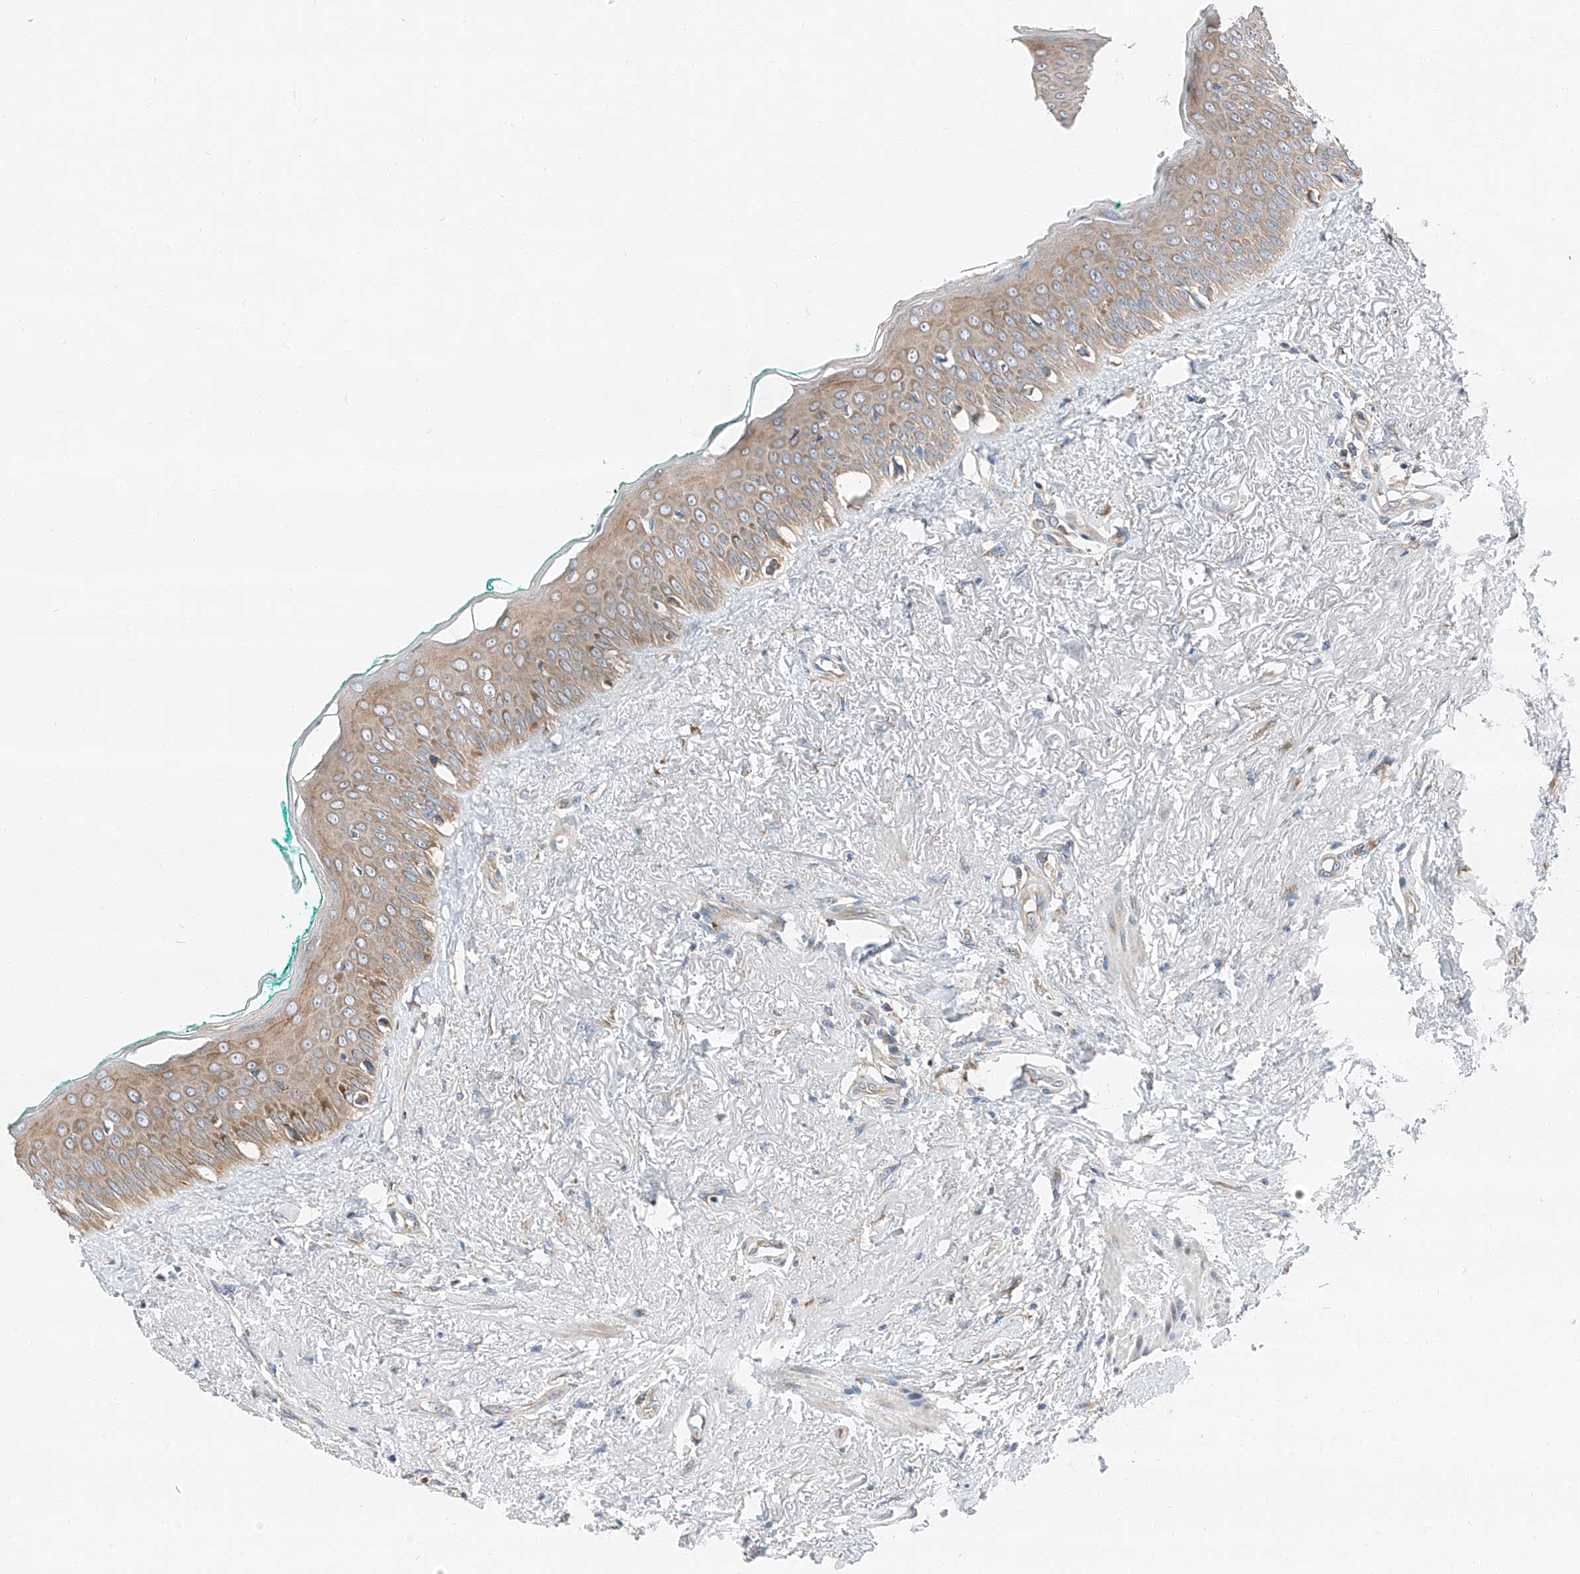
{"staining": {"intensity": "moderate", "quantity": ">75%", "location": "cytoplasmic/membranous"}, "tissue": "oral mucosa", "cell_type": "Squamous epithelial cells", "image_type": "normal", "snomed": [{"axis": "morphology", "description": "Normal tissue, NOS"}, {"axis": "topography", "description": "Oral tissue"}], "caption": "Brown immunohistochemical staining in unremarkable human oral mucosa demonstrates moderate cytoplasmic/membranous expression in about >75% of squamous epithelial cells.", "gene": "ZC3H15", "patient": {"sex": "female", "age": 70}}